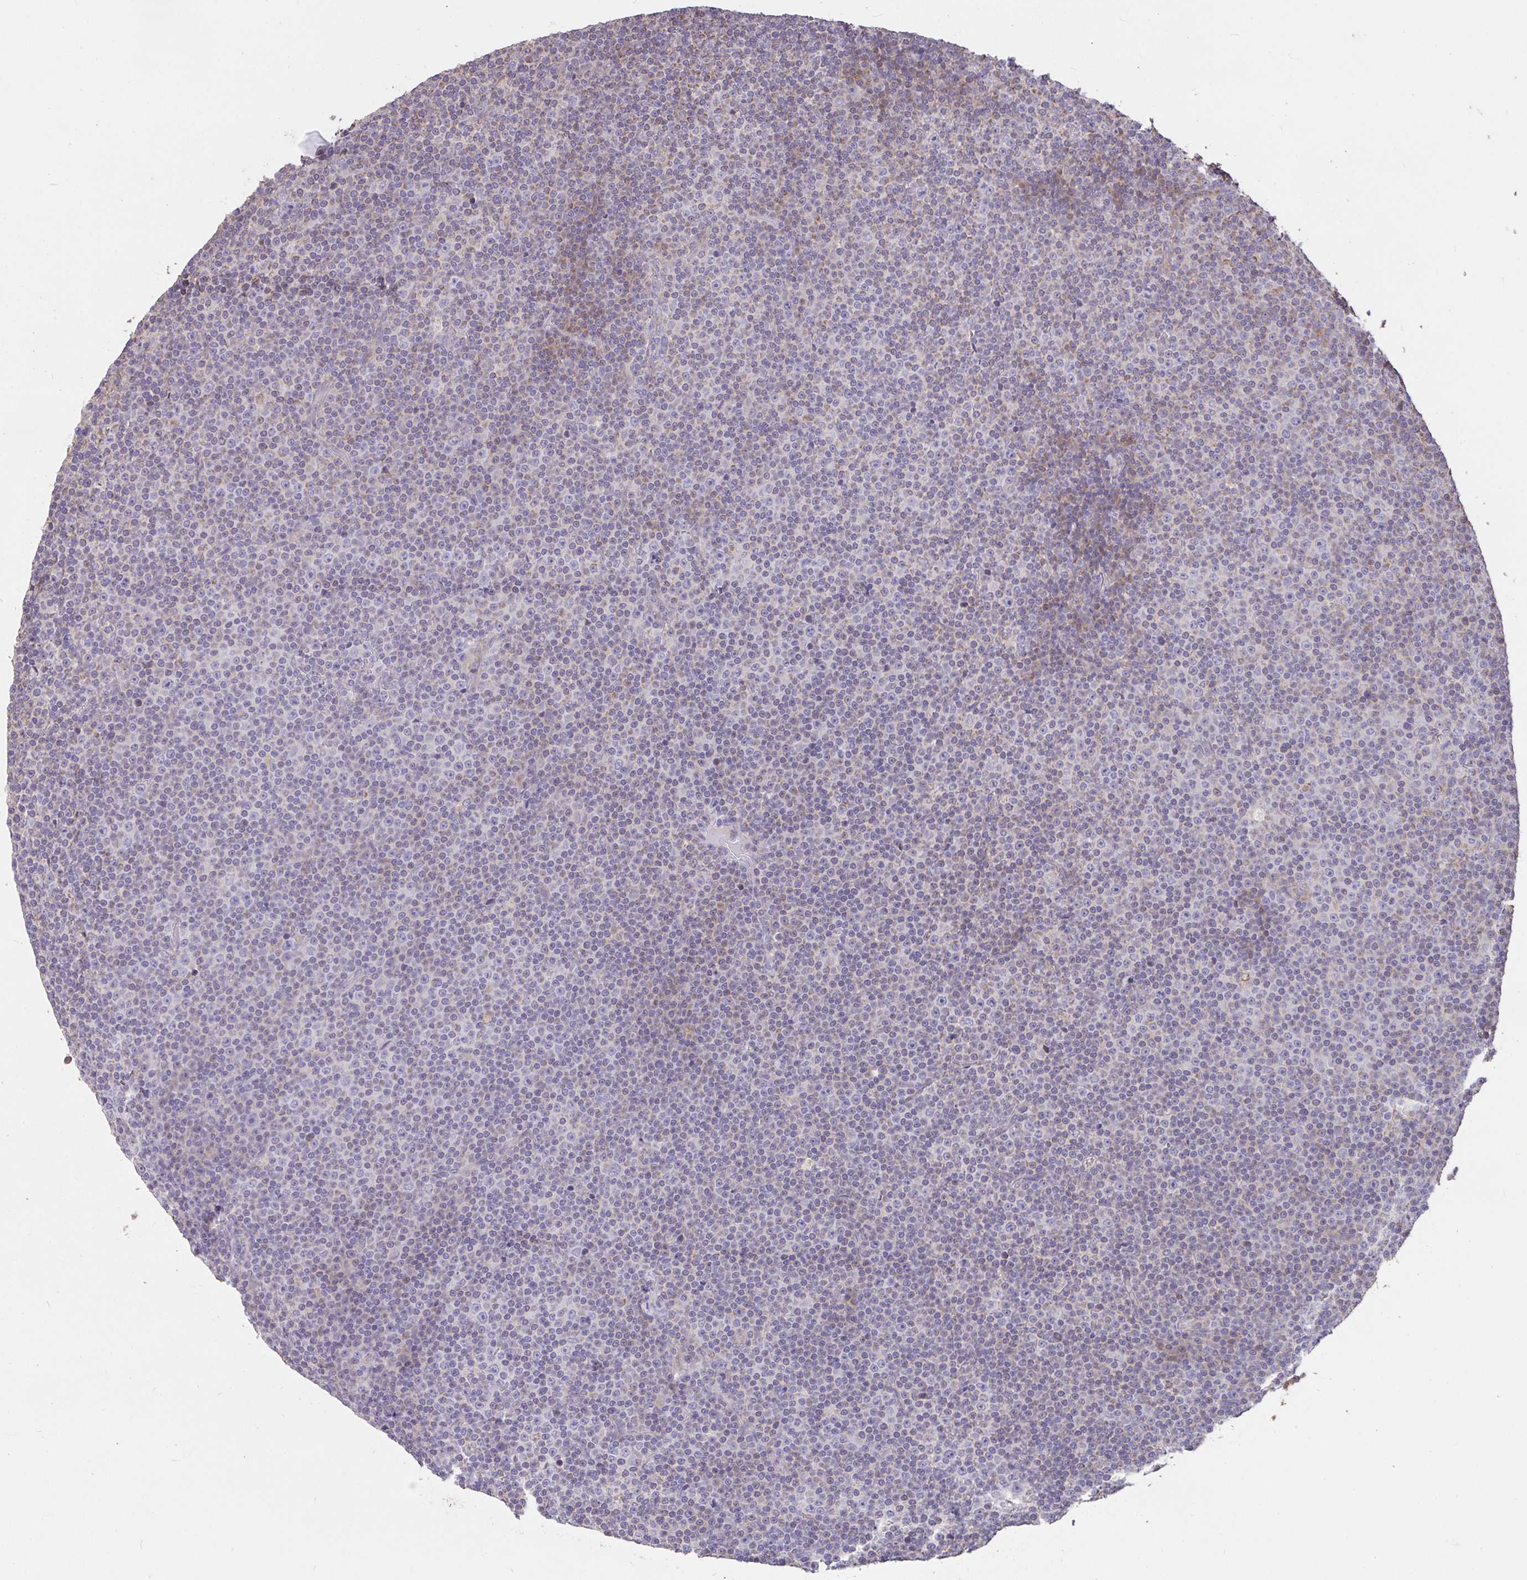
{"staining": {"intensity": "negative", "quantity": "none", "location": "none"}, "tissue": "lymphoma", "cell_type": "Tumor cells", "image_type": "cancer", "snomed": [{"axis": "morphology", "description": "Malignant lymphoma, non-Hodgkin's type, Low grade"}, {"axis": "topography", "description": "Lymph node"}], "caption": "Tumor cells show no significant staining in lymphoma. (Stains: DAB immunohistochemistry (IHC) with hematoxylin counter stain, Microscopy: brightfield microscopy at high magnification).", "gene": "FCER1A", "patient": {"sex": "female", "age": 67}}